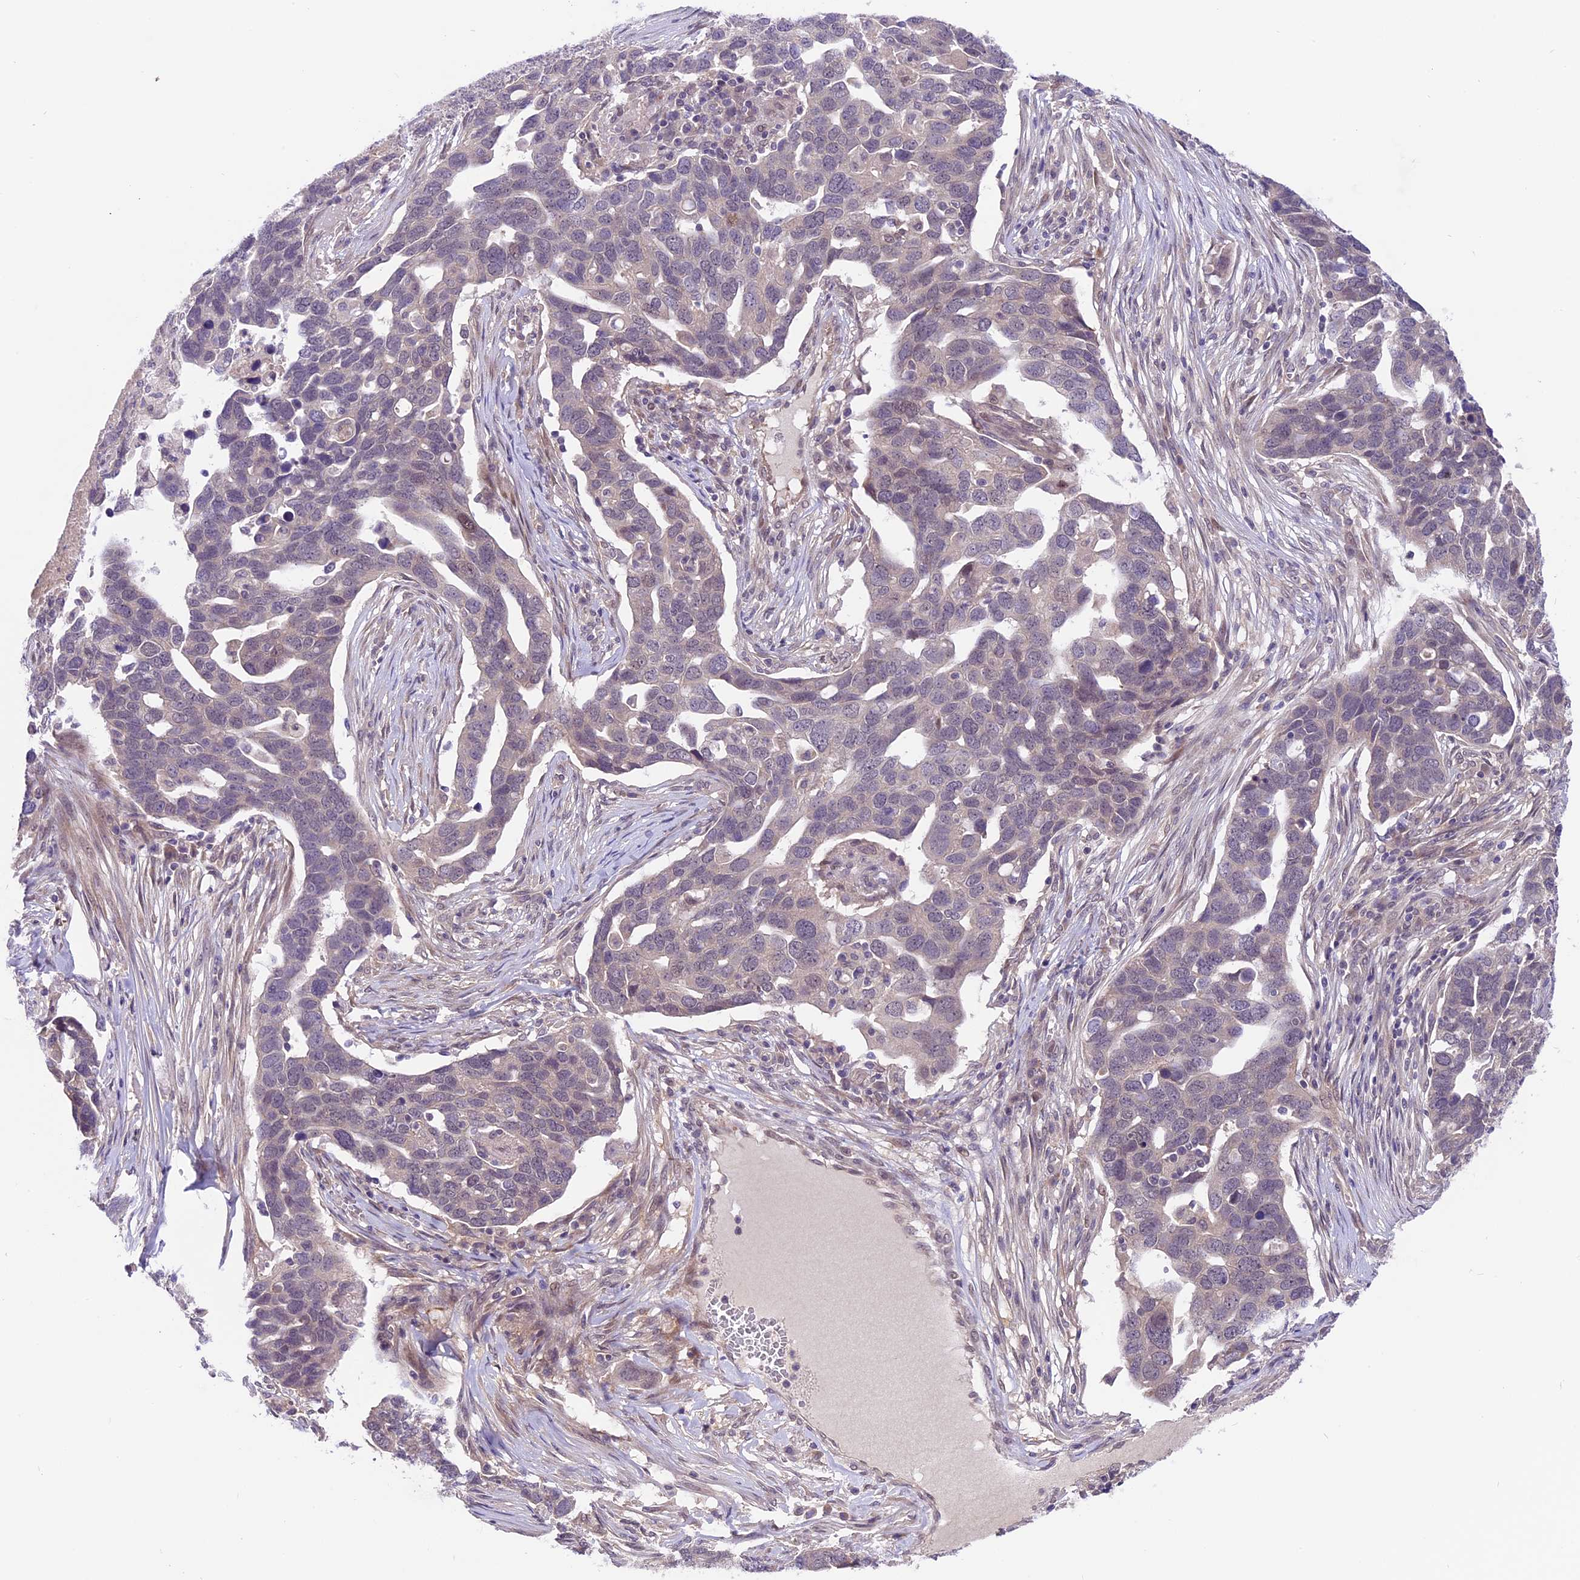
{"staining": {"intensity": "negative", "quantity": "none", "location": "none"}, "tissue": "ovarian cancer", "cell_type": "Tumor cells", "image_type": "cancer", "snomed": [{"axis": "morphology", "description": "Cystadenocarcinoma, serous, NOS"}, {"axis": "topography", "description": "Ovary"}], "caption": "IHC of human ovarian cancer demonstrates no expression in tumor cells. (DAB (3,3'-diaminobenzidine) IHC visualized using brightfield microscopy, high magnification).", "gene": "SPRED1", "patient": {"sex": "female", "age": 54}}